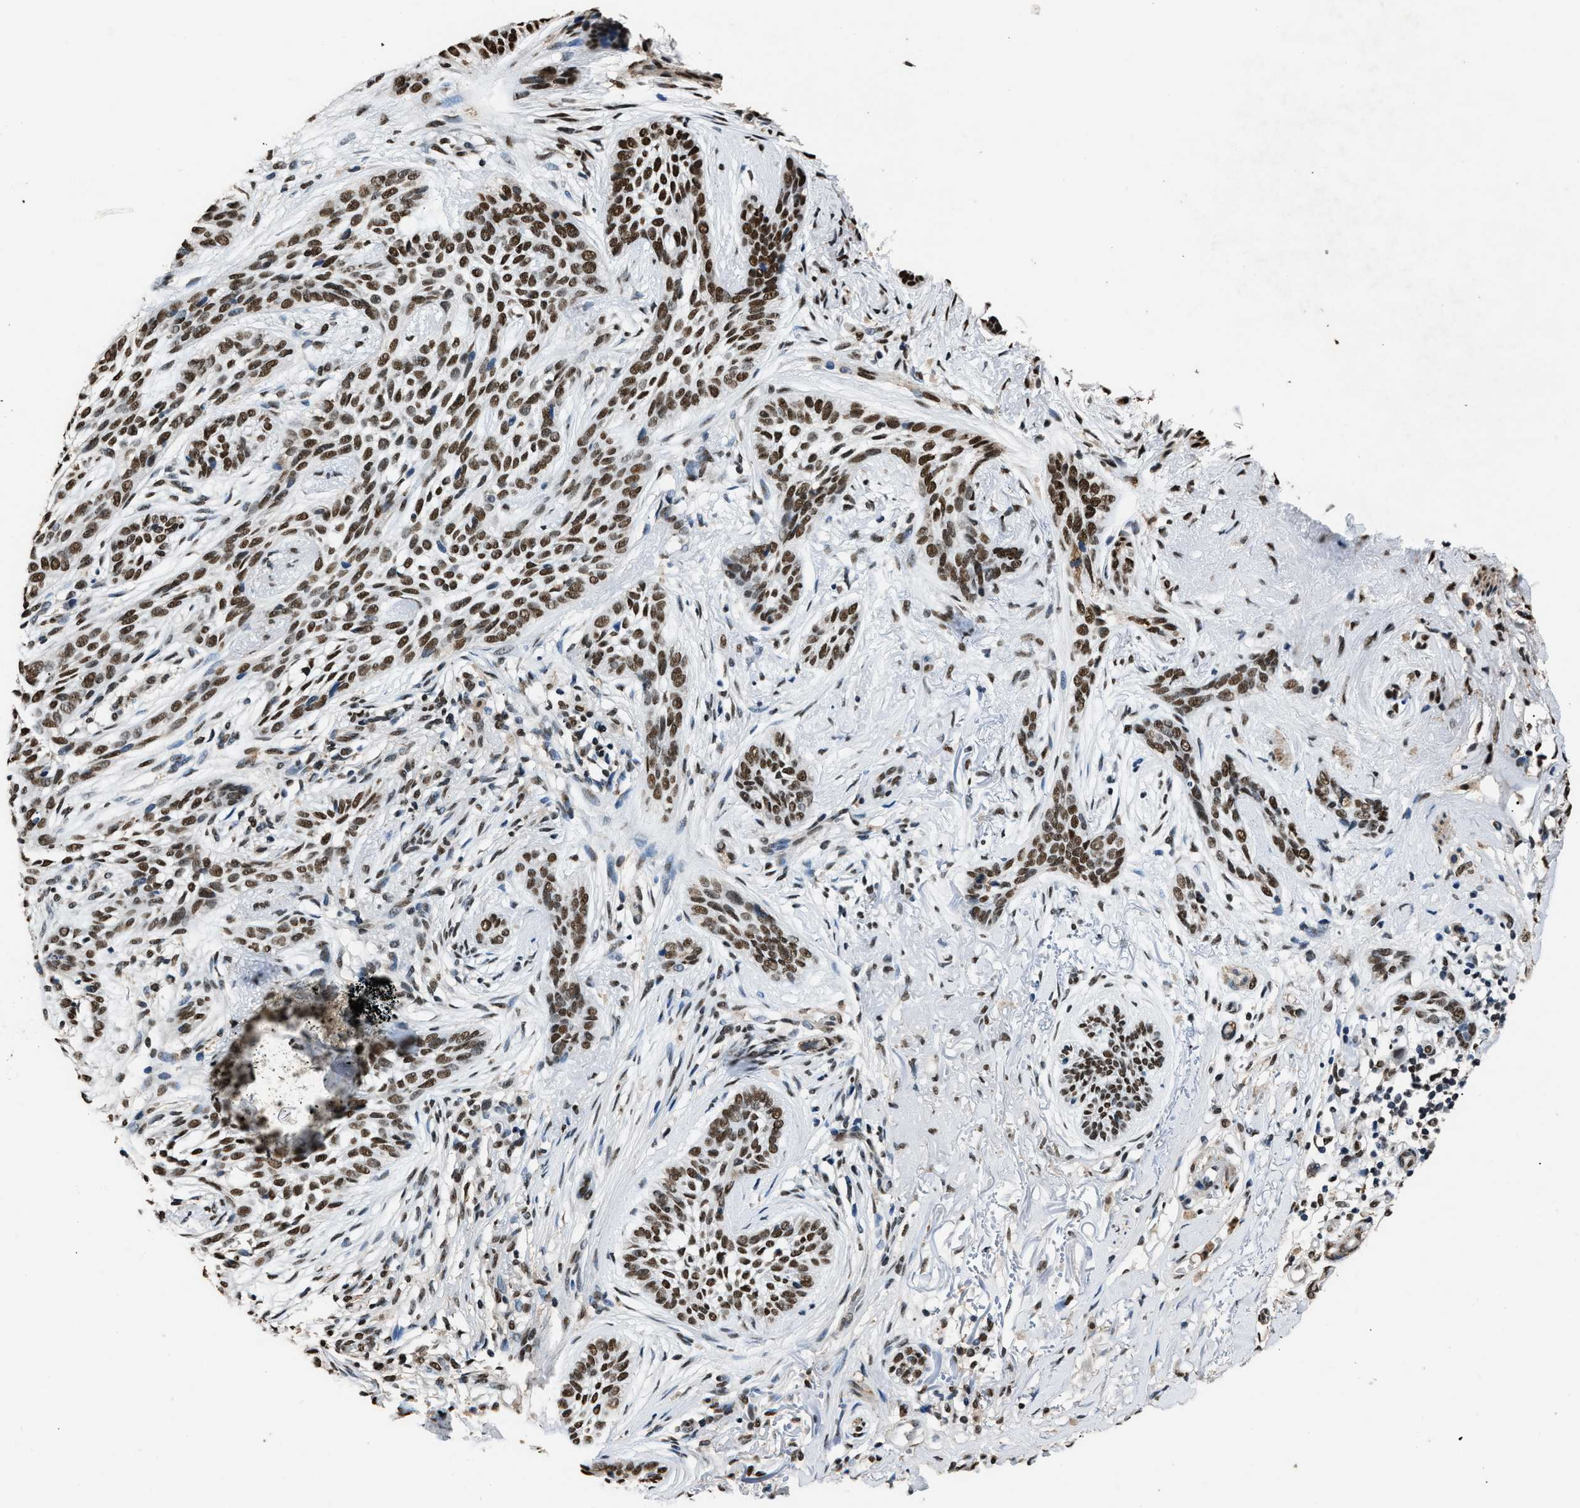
{"staining": {"intensity": "strong", "quantity": ">75%", "location": "nuclear"}, "tissue": "skin cancer", "cell_type": "Tumor cells", "image_type": "cancer", "snomed": [{"axis": "morphology", "description": "Basal cell carcinoma"}, {"axis": "topography", "description": "Skin"}], "caption": "A high amount of strong nuclear positivity is seen in about >75% of tumor cells in skin cancer (basal cell carcinoma) tissue.", "gene": "SAFB", "patient": {"sex": "female", "age": 88}}